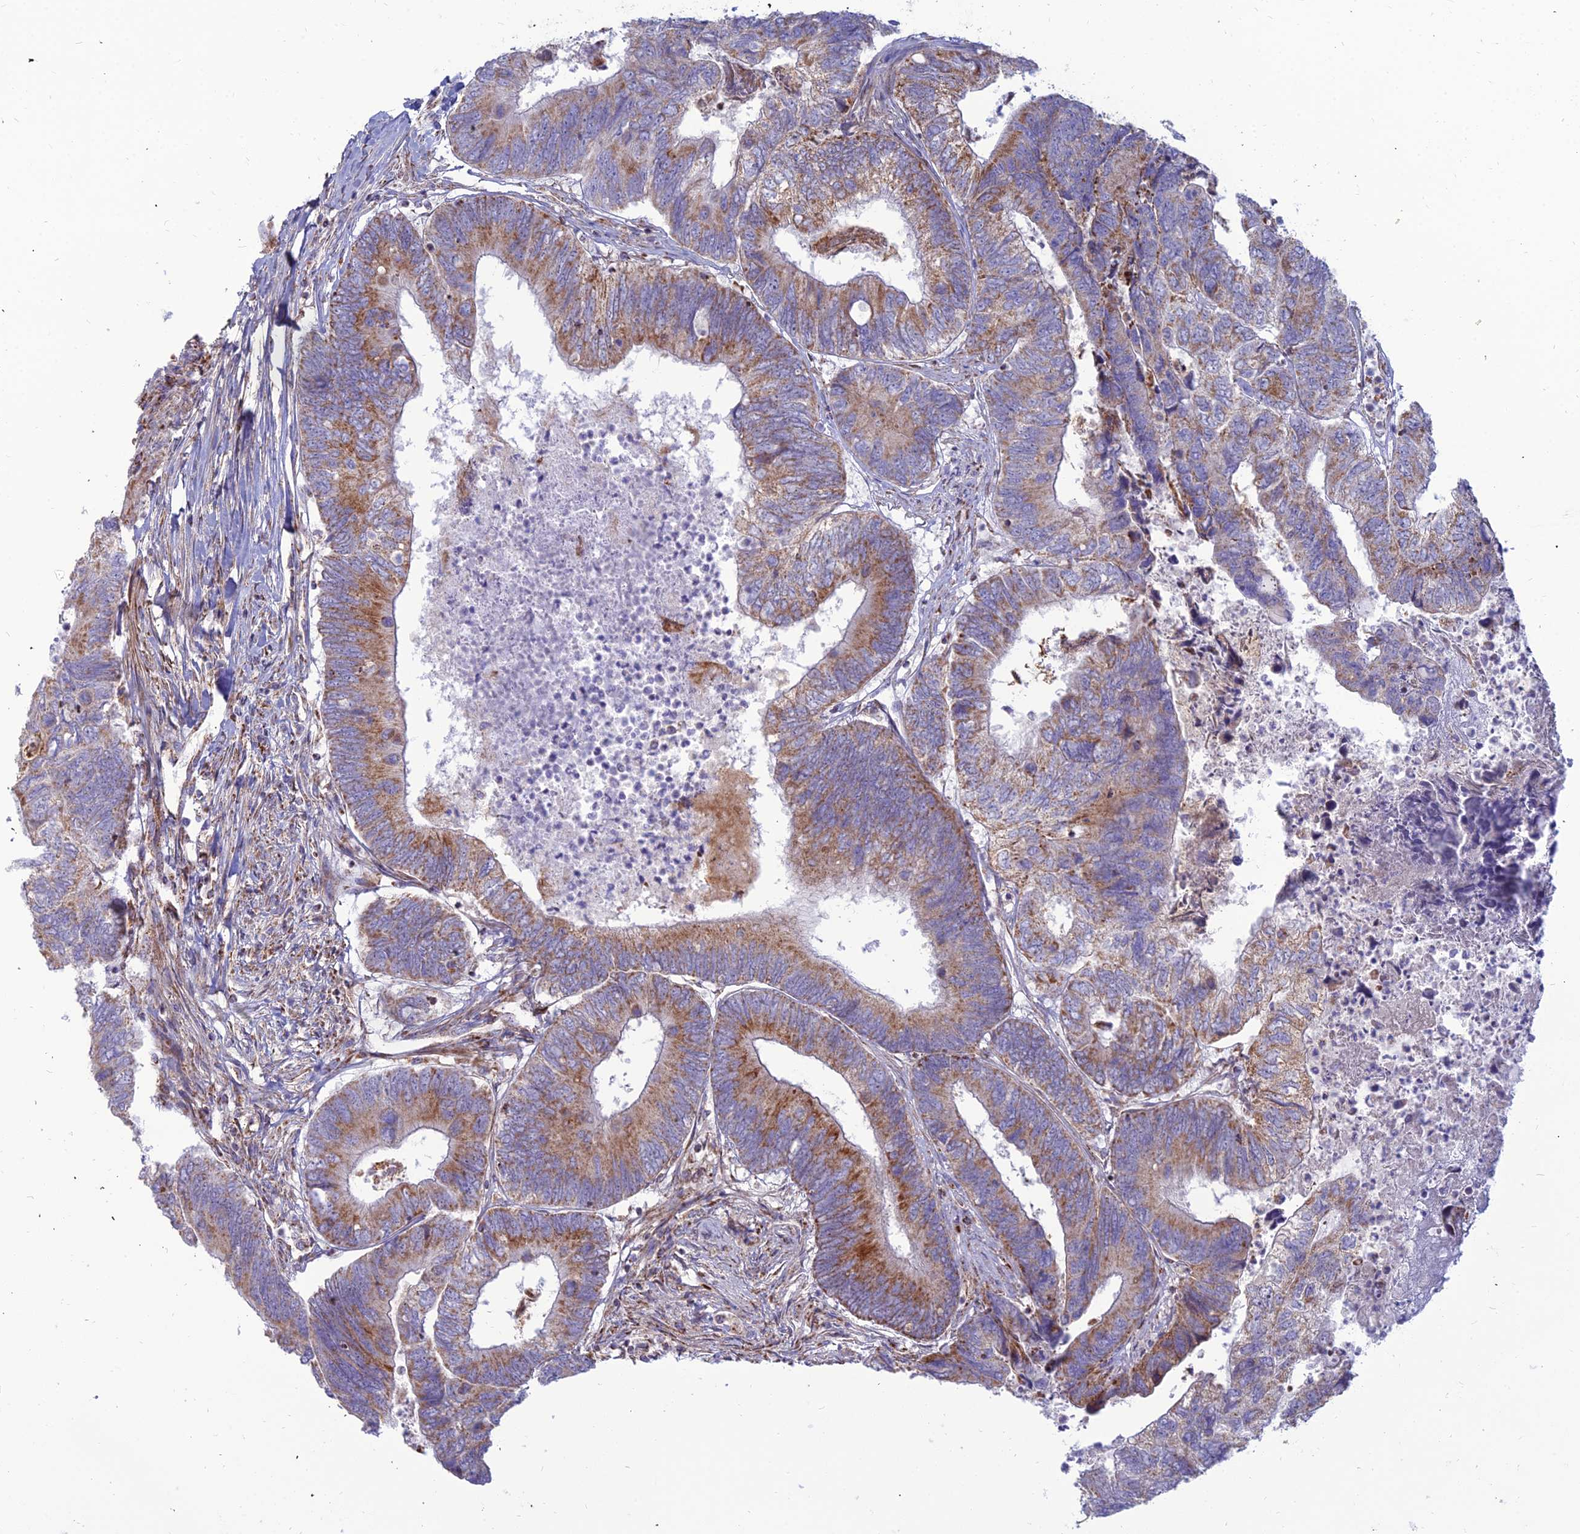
{"staining": {"intensity": "moderate", "quantity": ">75%", "location": "cytoplasmic/membranous"}, "tissue": "colorectal cancer", "cell_type": "Tumor cells", "image_type": "cancer", "snomed": [{"axis": "morphology", "description": "Adenocarcinoma, NOS"}, {"axis": "topography", "description": "Colon"}], "caption": "Immunohistochemistry (IHC) staining of colorectal cancer (adenocarcinoma), which displays medium levels of moderate cytoplasmic/membranous positivity in approximately >75% of tumor cells indicating moderate cytoplasmic/membranous protein staining. The staining was performed using DAB (3,3'-diaminobenzidine) (brown) for protein detection and nuclei were counterstained in hematoxylin (blue).", "gene": "SLC35F4", "patient": {"sex": "female", "age": 67}}